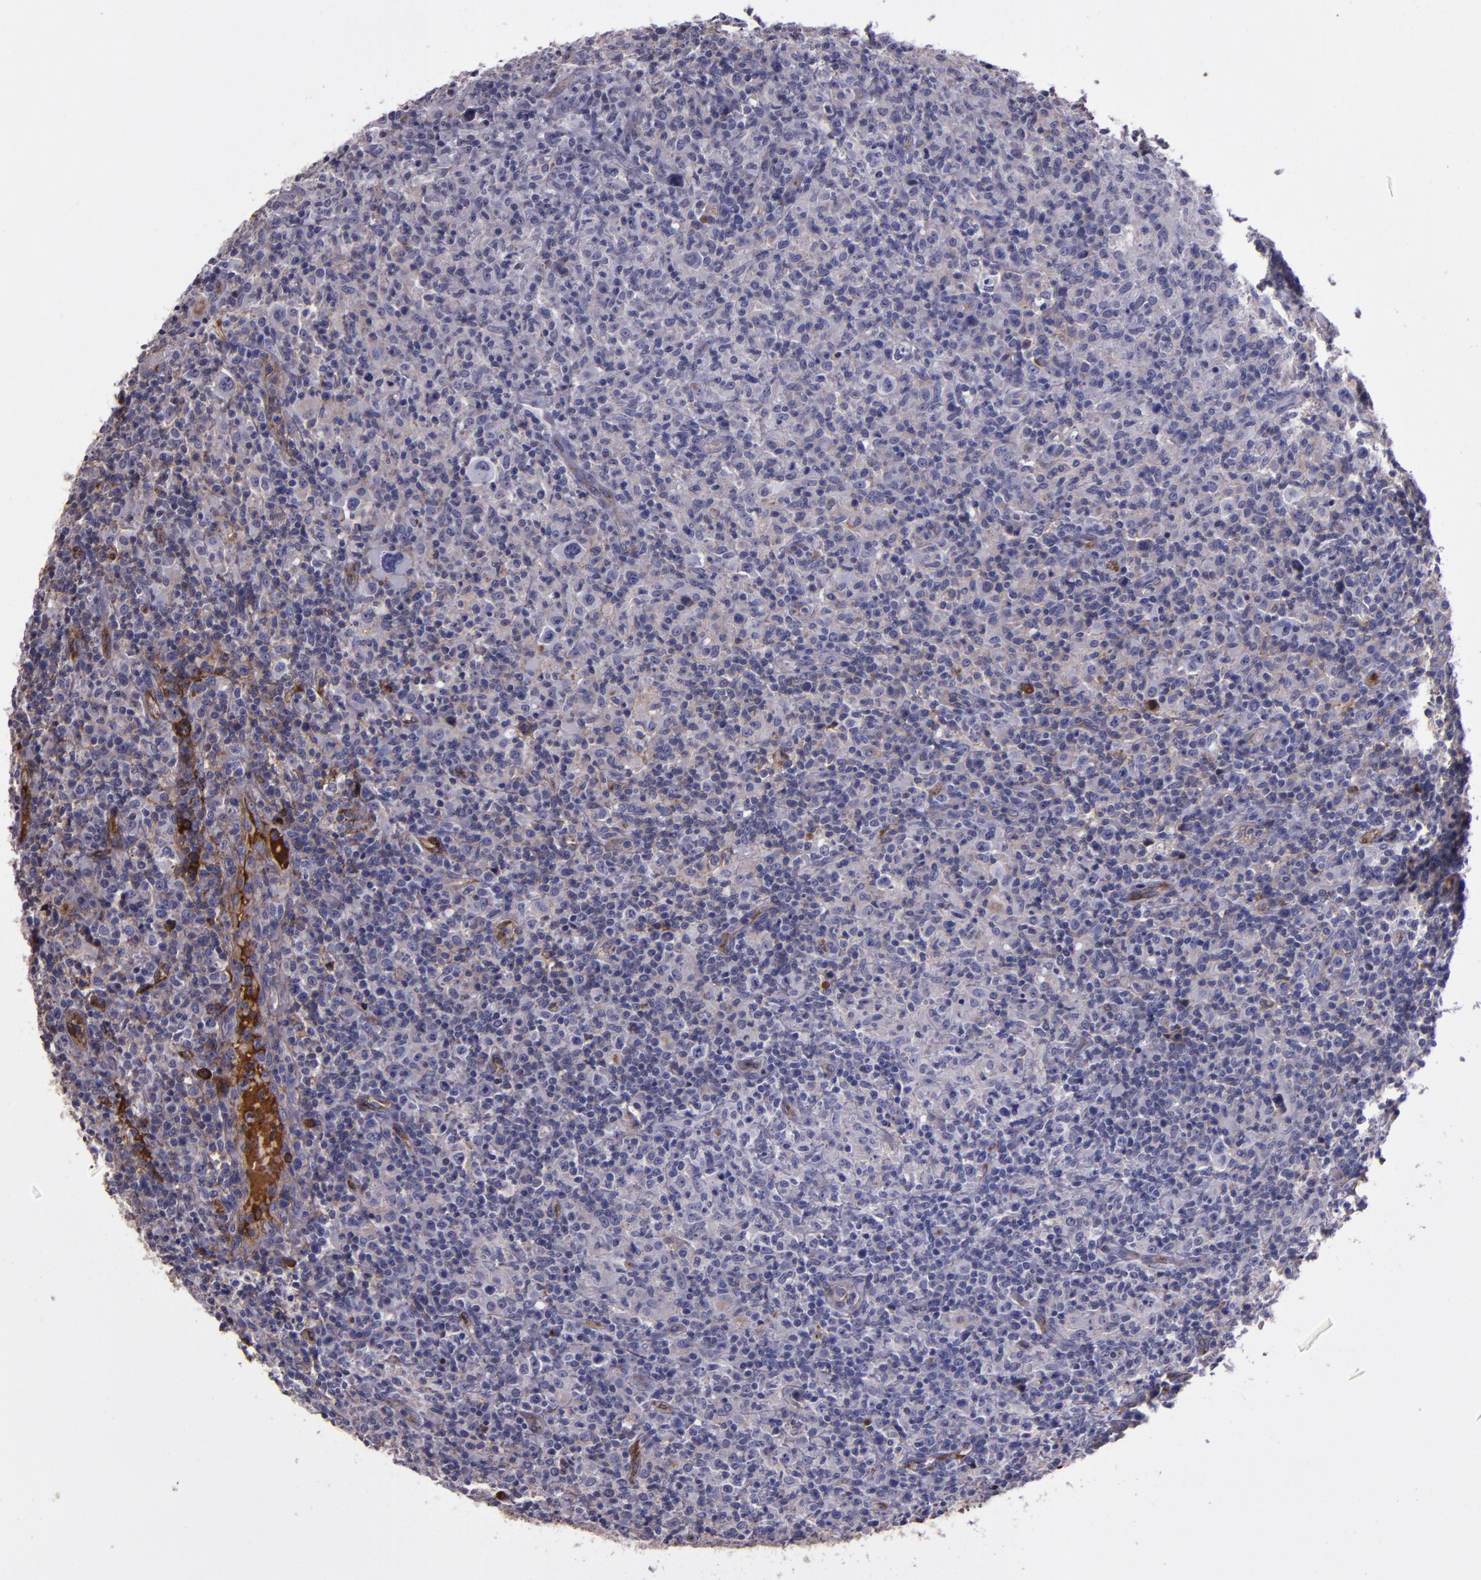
{"staining": {"intensity": "strong", "quantity": "<25%", "location": "cytoplasmic/membranous"}, "tissue": "lymphoma", "cell_type": "Tumor cells", "image_type": "cancer", "snomed": [{"axis": "morphology", "description": "Hodgkin's disease, NOS"}, {"axis": "topography", "description": "Lymph node"}], "caption": "Immunohistochemical staining of human Hodgkin's disease reveals medium levels of strong cytoplasmic/membranous staining in about <25% of tumor cells. (DAB IHC, brown staining for protein, blue staining for nuclei).", "gene": "A2M", "patient": {"sex": "male", "age": 65}}